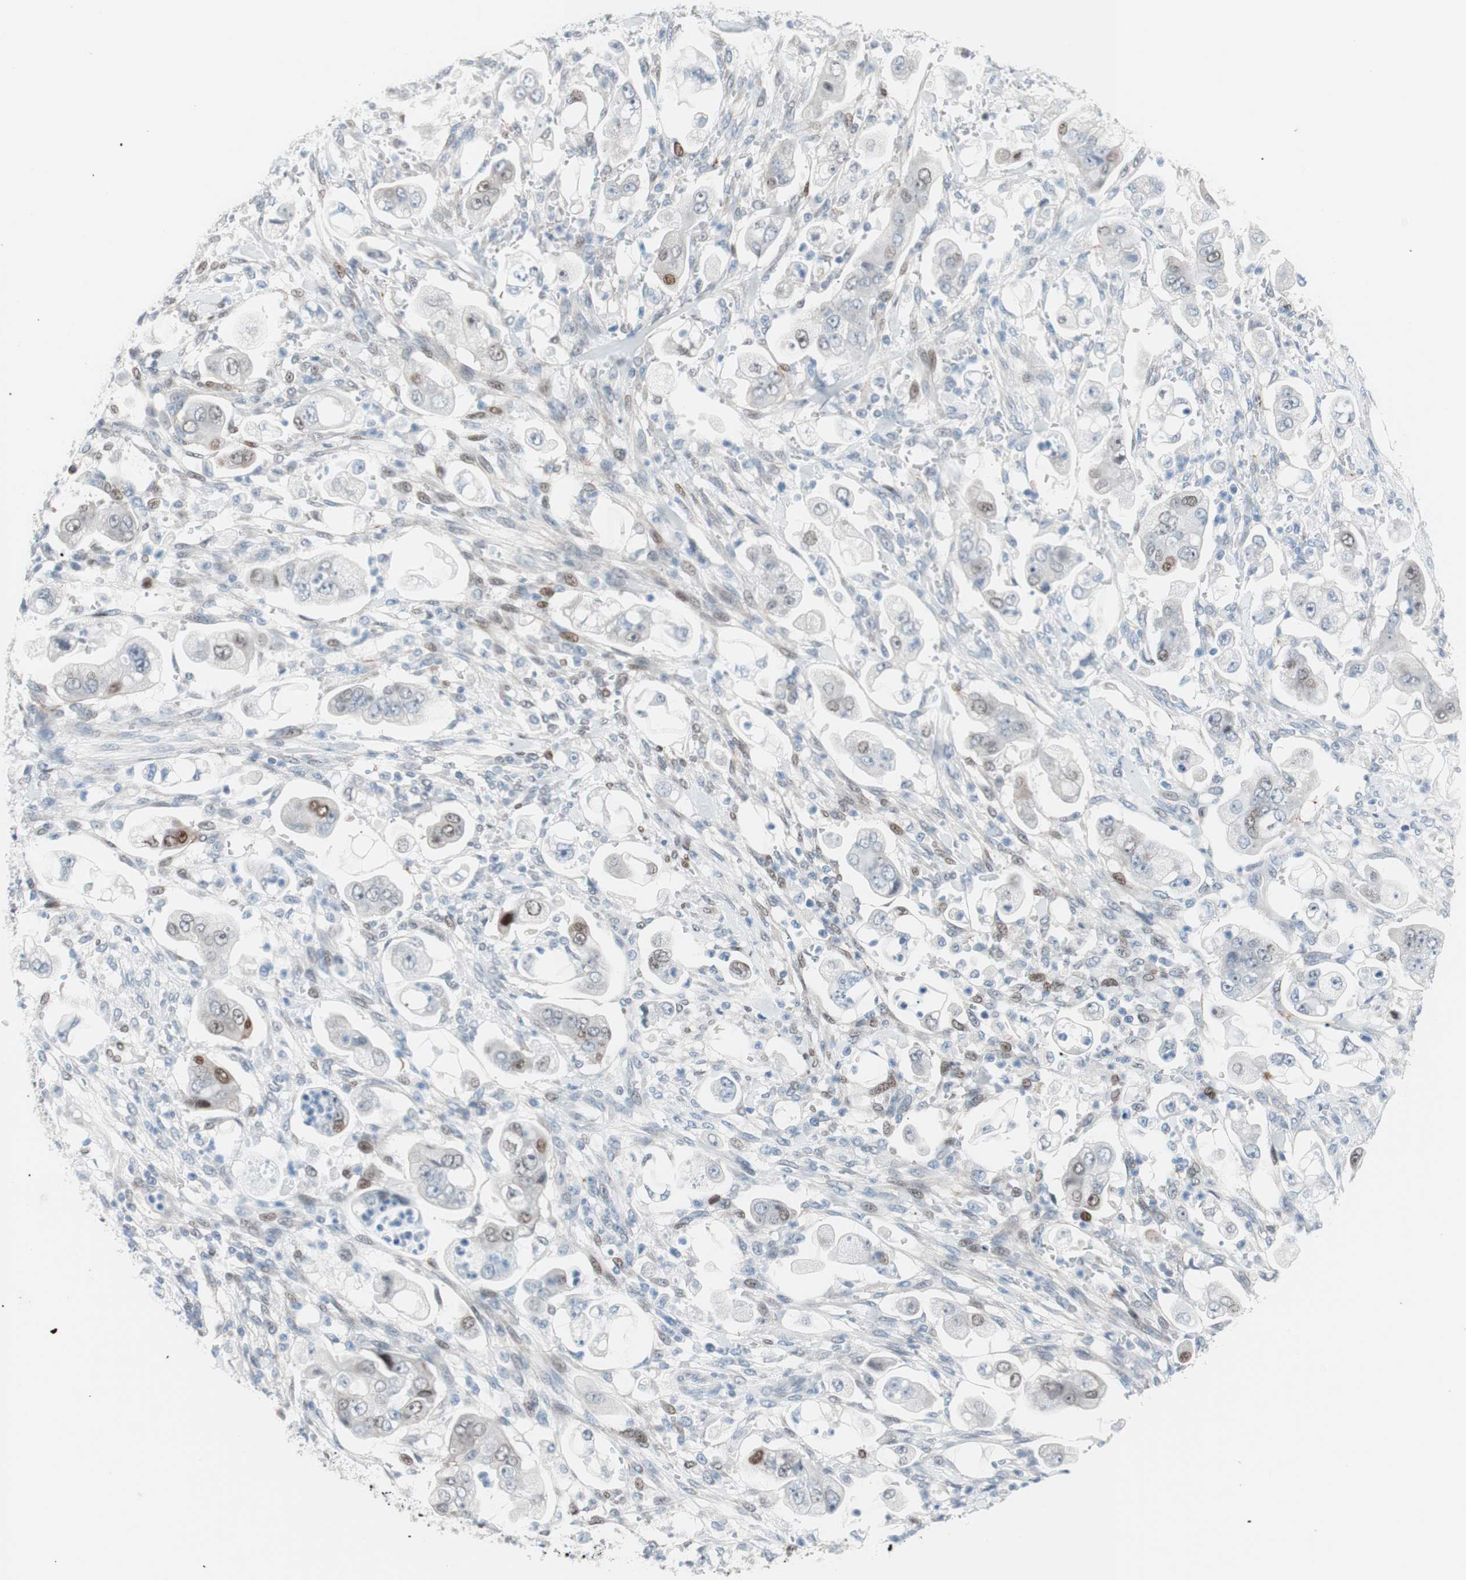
{"staining": {"intensity": "moderate", "quantity": "<25%", "location": "nuclear"}, "tissue": "stomach cancer", "cell_type": "Tumor cells", "image_type": "cancer", "snomed": [{"axis": "morphology", "description": "Adenocarcinoma, NOS"}, {"axis": "topography", "description": "Stomach"}], "caption": "A histopathology image of human adenocarcinoma (stomach) stained for a protein displays moderate nuclear brown staining in tumor cells. (DAB = brown stain, brightfield microscopy at high magnification).", "gene": "FOSL1", "patient": {"sex": "male", "age": 62}}